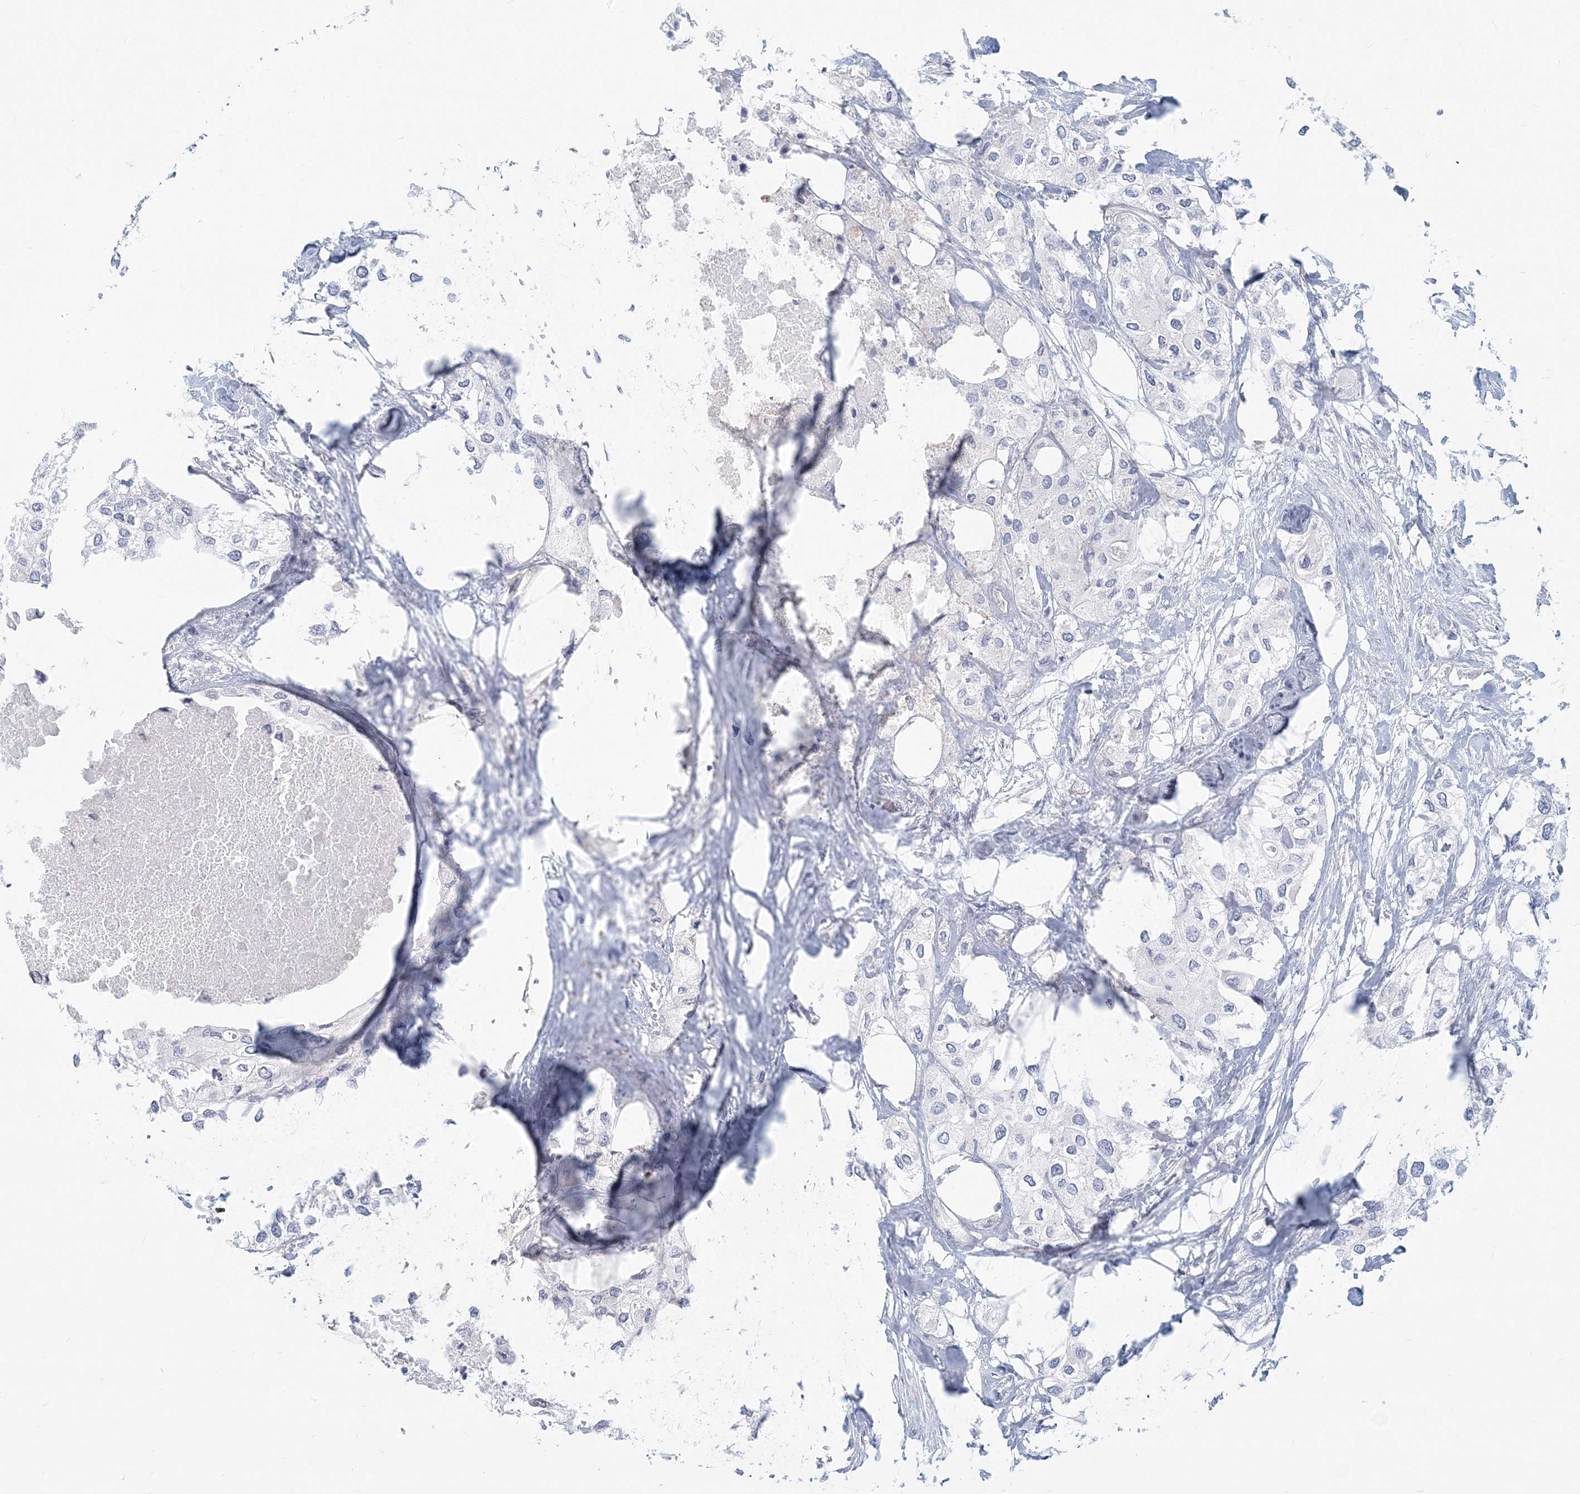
{"staining": {"intensity": "negative", "quantity": "none", "location": "none"}, "tissue": "urothelial cancer", "cell_type": "Tumor cells", "image_type": "cancer", "snomed": [{"axis": "morphology", "description": "Urothelial carcinoma, High grade"}, {"axis": "topography", "description": "Urinary bladder"}], "caption": "Tumor cells are negative for protein expression in human urothelial carcinoma (high-grade).", "gene": "CSN1S1", "patient": {"sex": "male", "age": 64}}